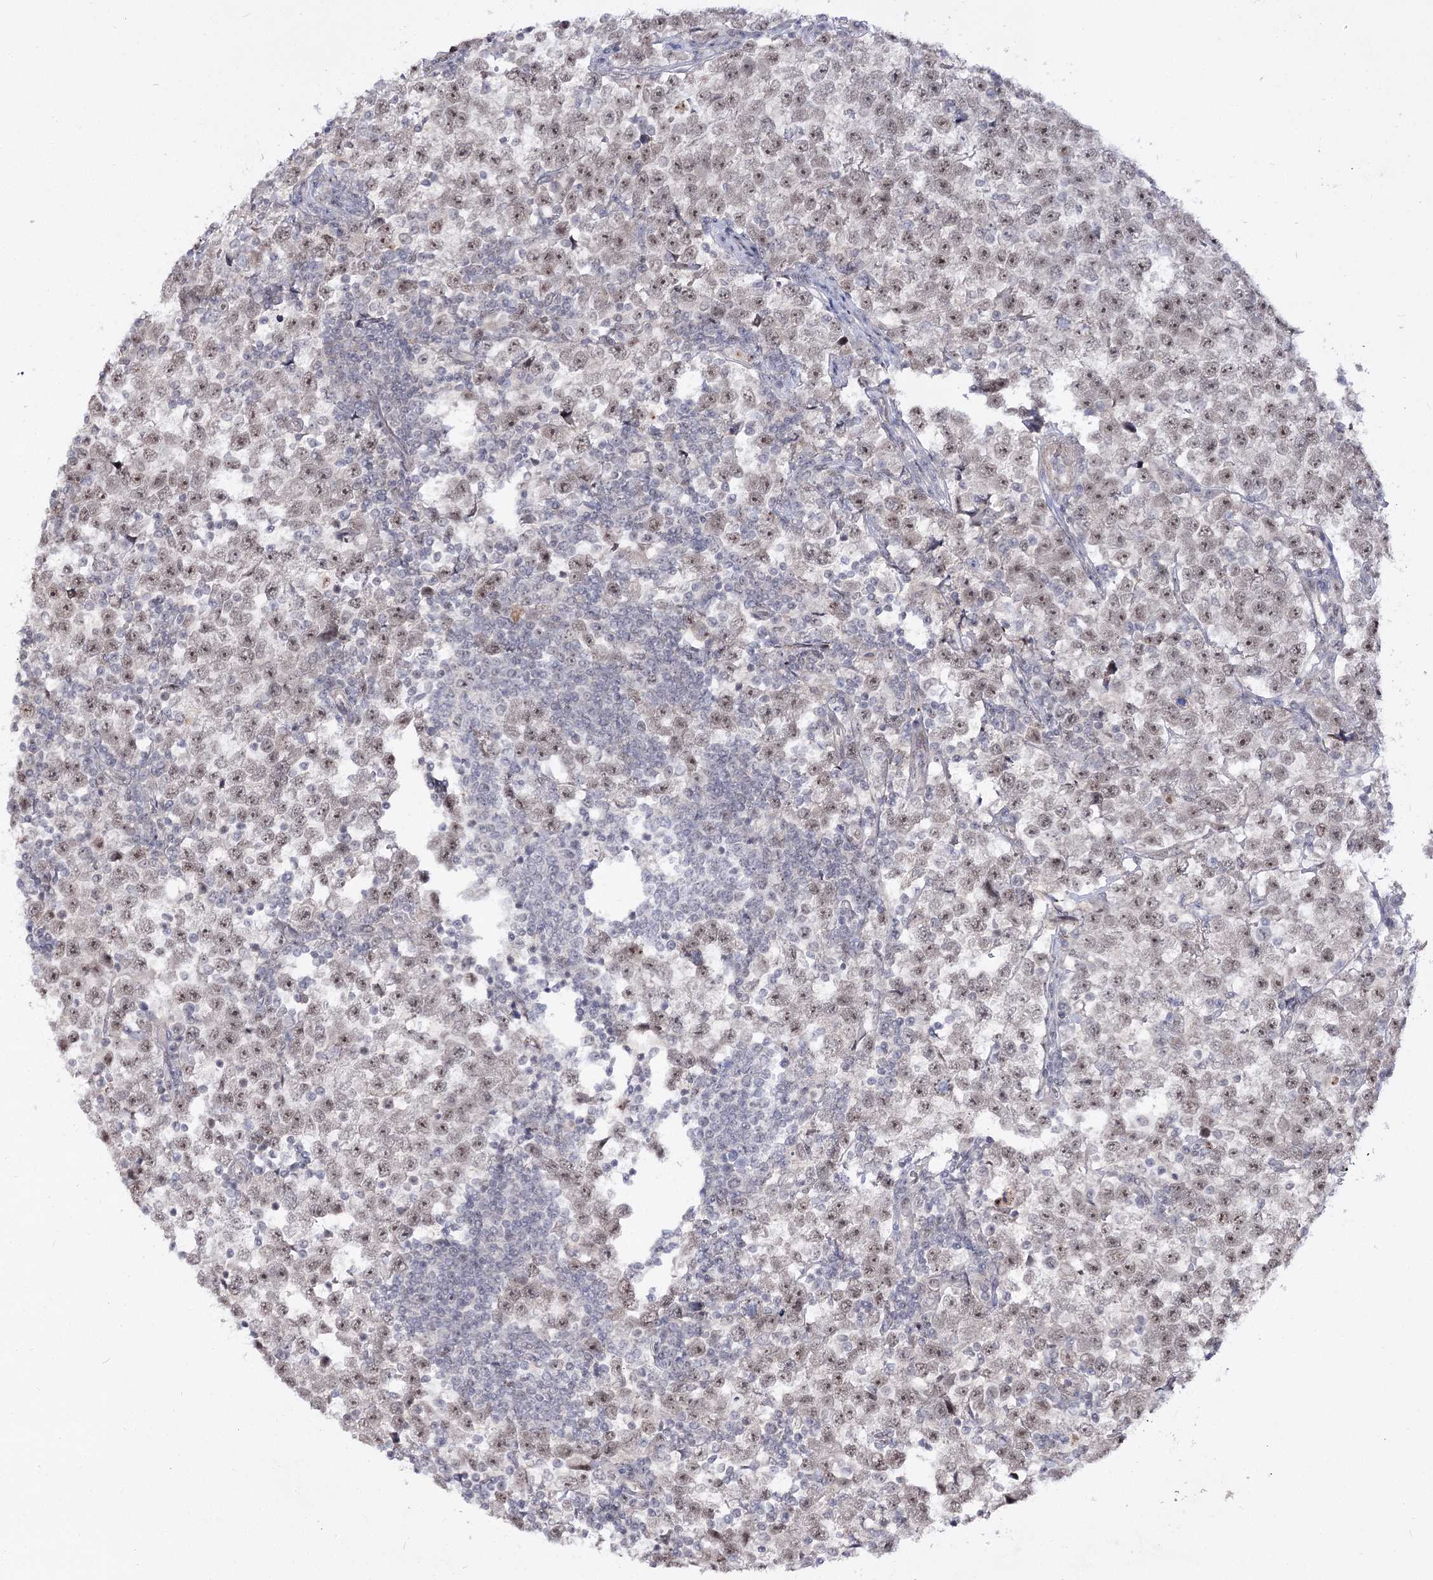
{"staining": {"intensity": "weak", "quantity": ">75%", "location": "nuclear"}, "tissue": "testis cancer", "cell_type": "Tumor cells", "image_type": "cancer", "snomed": [{"axis": "morphology", "description": "Normal tissue, NOS"}, {"axis": "morphology", "description": "Seminoma, NOS"}, {"axis": "topography", "description": "Testis"}], "caption": "This image displays IHC staining of human seminoma (testis), with low weak nuclear expression in approximately >75% of tumor cells.", "gene": "RRP9", "patient": {"sex": "male", "age": 43}}